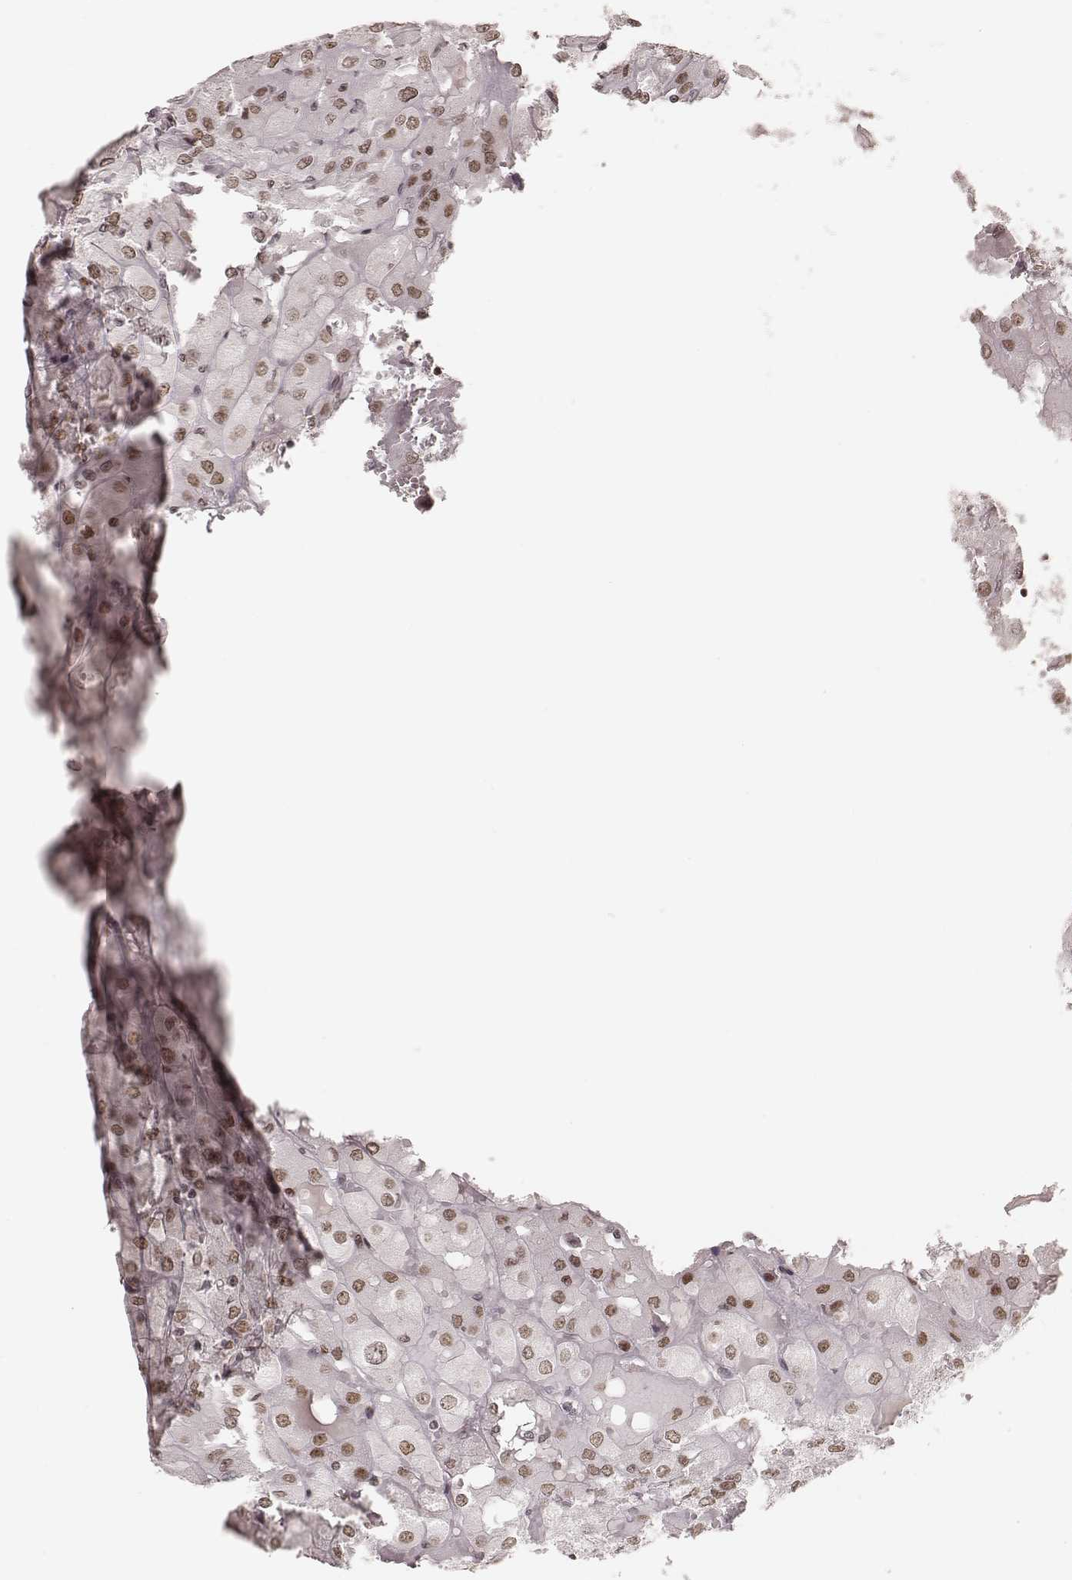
{"staining": {"intensity": "moderate", "quantity": ">75%", "location": "nuclear"}, "tissue": "renal cancer", "cell_type": "Tumor cells", "image_type": "cancer", "snomed": [{"axis": "morphology", "description": "Adenocarcinoma, NOS"}, {"axis": "topography", "description": "Kidney"}], "caption": "Human renal cancer (adenocarcinoma) stained for a protein (brown) shows moderate nuclear positive expression in about >75% of tumor cells.", "gene": "PARP1", "patient": {"sex": "male", "age": 72}}